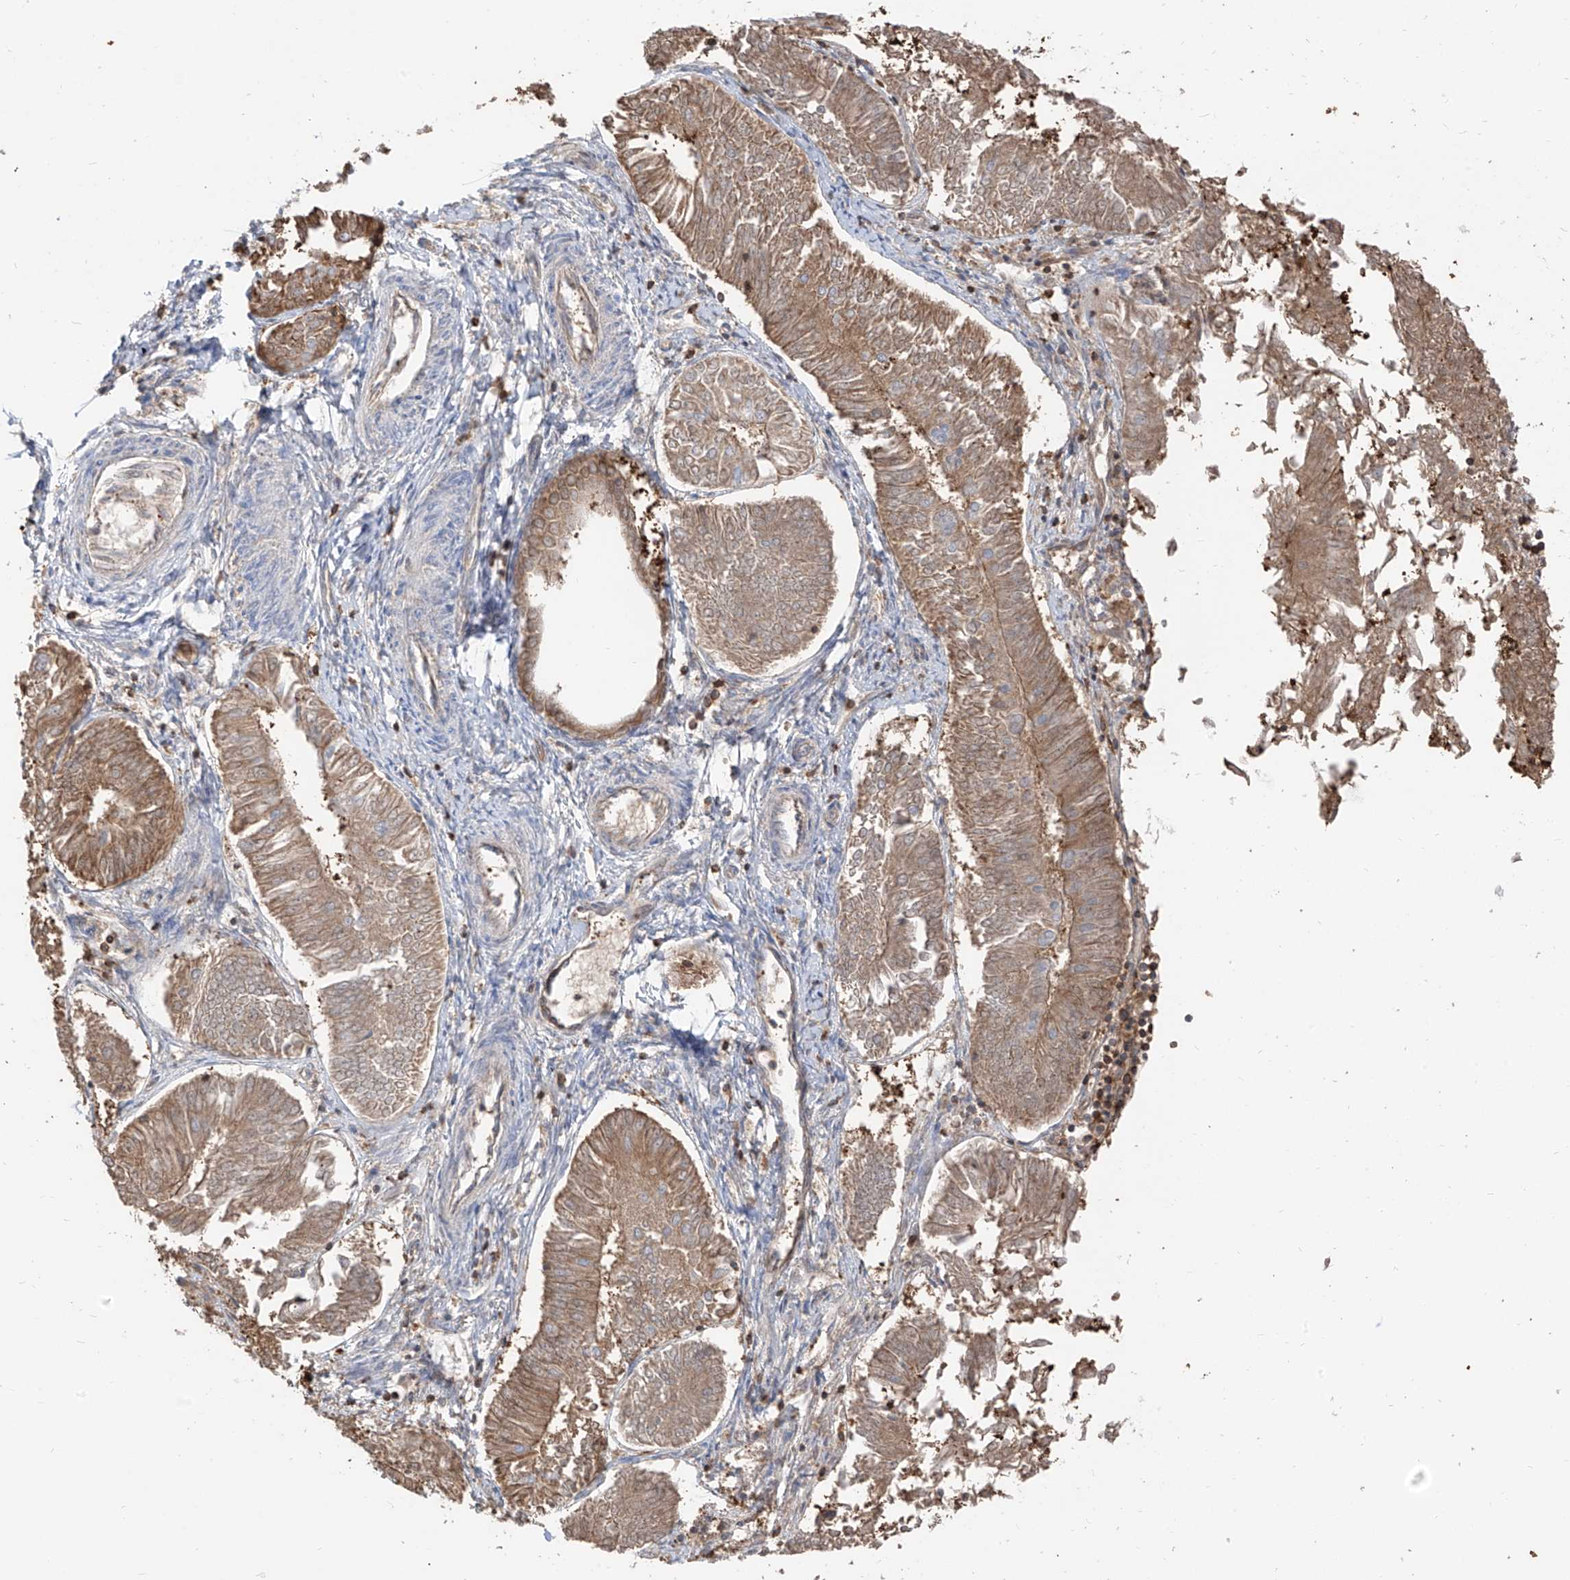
{"staining": {"intensity": "moderate", "quantity": ">75%", "location": "cytoplasmic/membranous"}, "tissue": "endometrial cancer", "cell_type": "Tumor cells", "image_type": "cancer", "snomed": [{"axis": "morphology", "description": "Adenocarcinoma, NOS"}, {"axis": "topography", "description": "Endometrium"}], "caption": "Protein expression by immunohistochemistry demonstrates moderate cytoplasmic/membranous staining in about >75% of tumor cells in endometrial adenocarcinoma. Nuclei are stained in blue.", "gene": "ETHE1", "patient": {"sex": "female", "age": 58}}